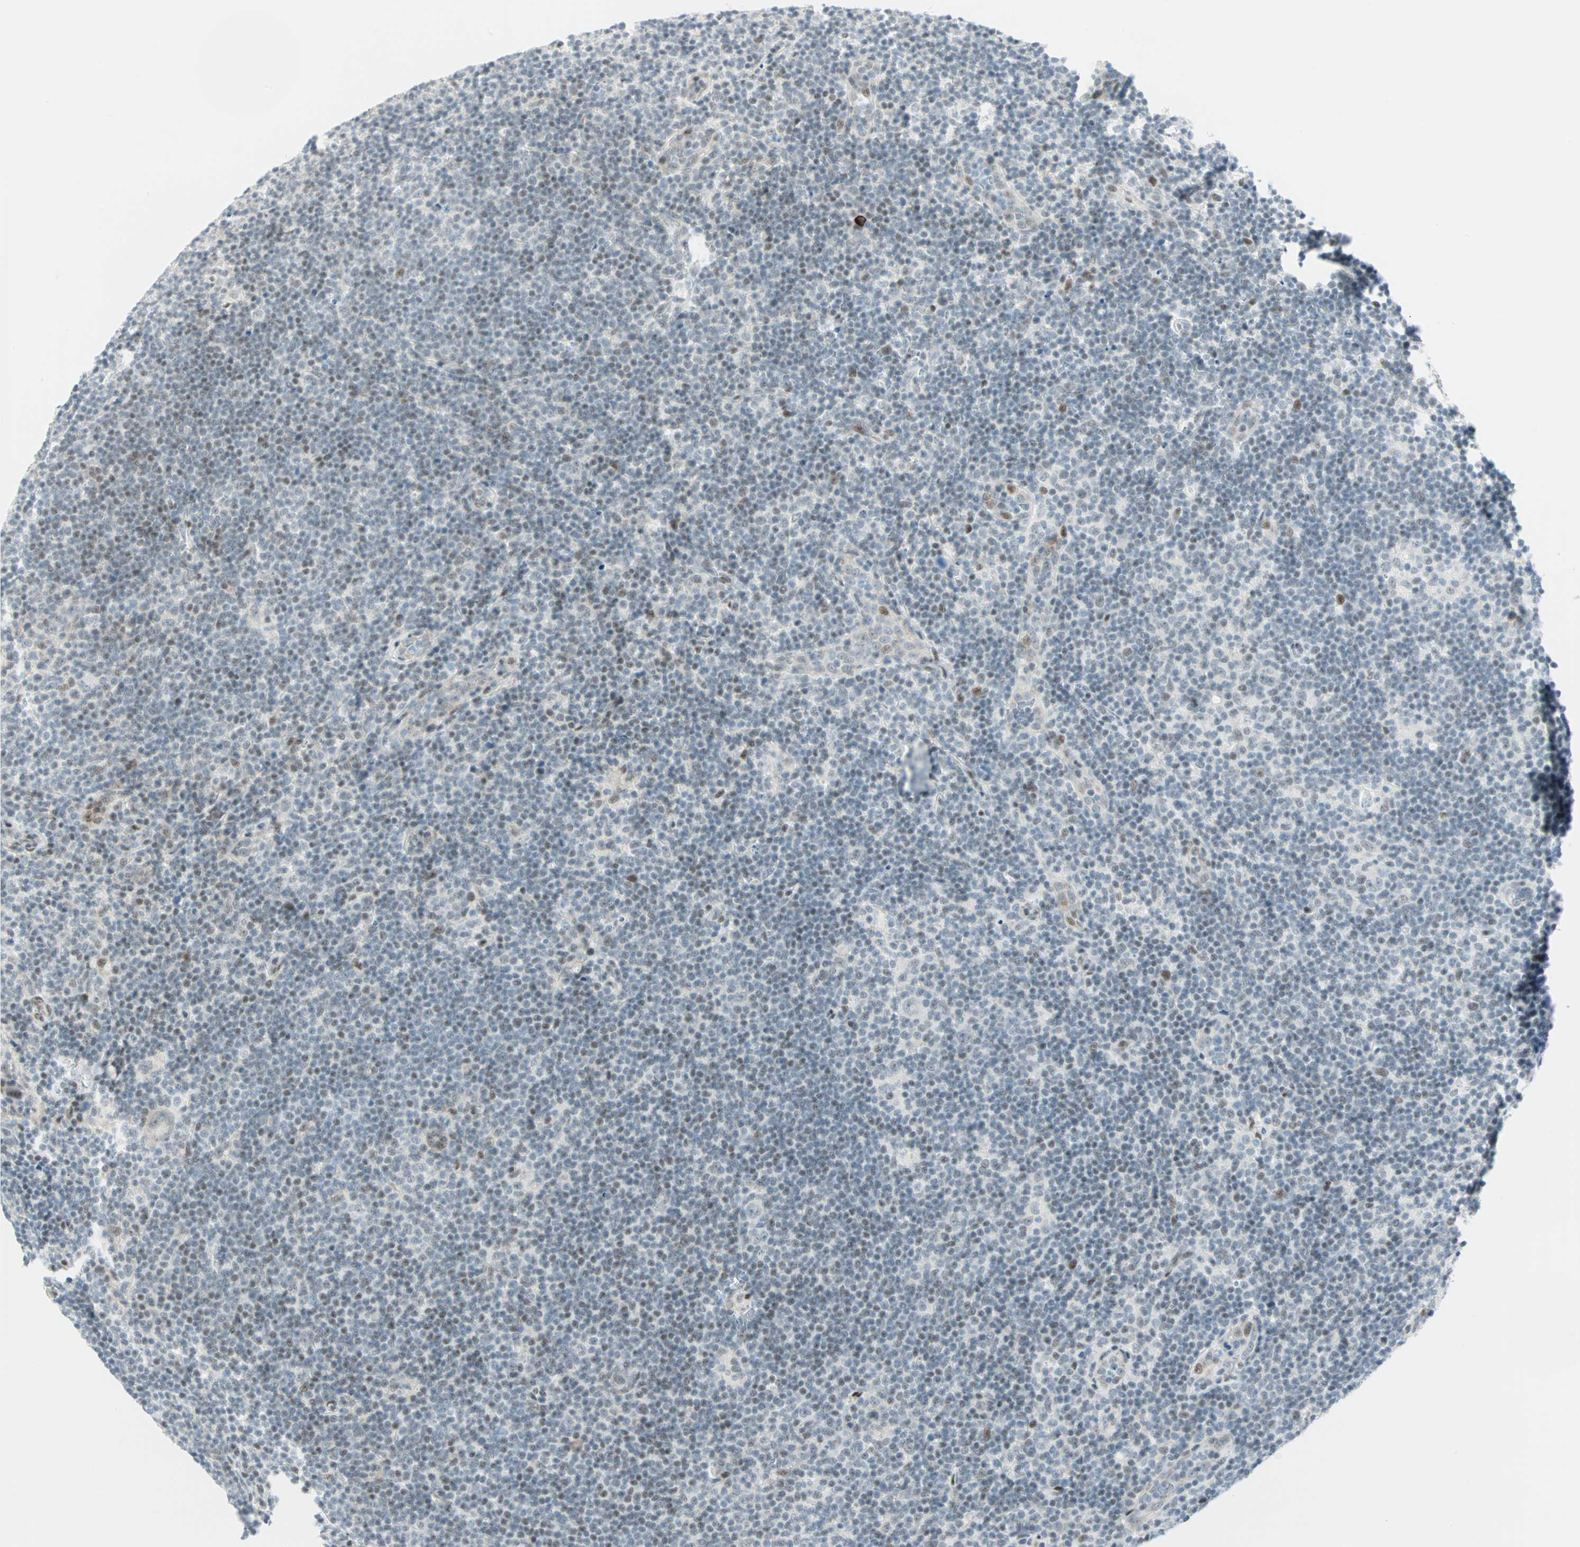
{"staining": {"intensity": "weak", "quantity": "25%-75%", "location": "nuclear"}, "tissue": "lymphoma", "cell_type": "Tumor cells", "image_type": "cancer", "snomed": [{"axis": "morphology", "description": "Hodgkin's disease, NOS"}, {"axis": "topography", "description": "Lymph node"}], "caption": "Immunohistochemistry (DAB (3,3'-diaminobenzidine)) staining of human lymphoma shows weak nuclear protein expression in about 25%-75% of tumor cells.", "gene": "PKNOX1", "patient": {"sex": "female", "age": 57}}